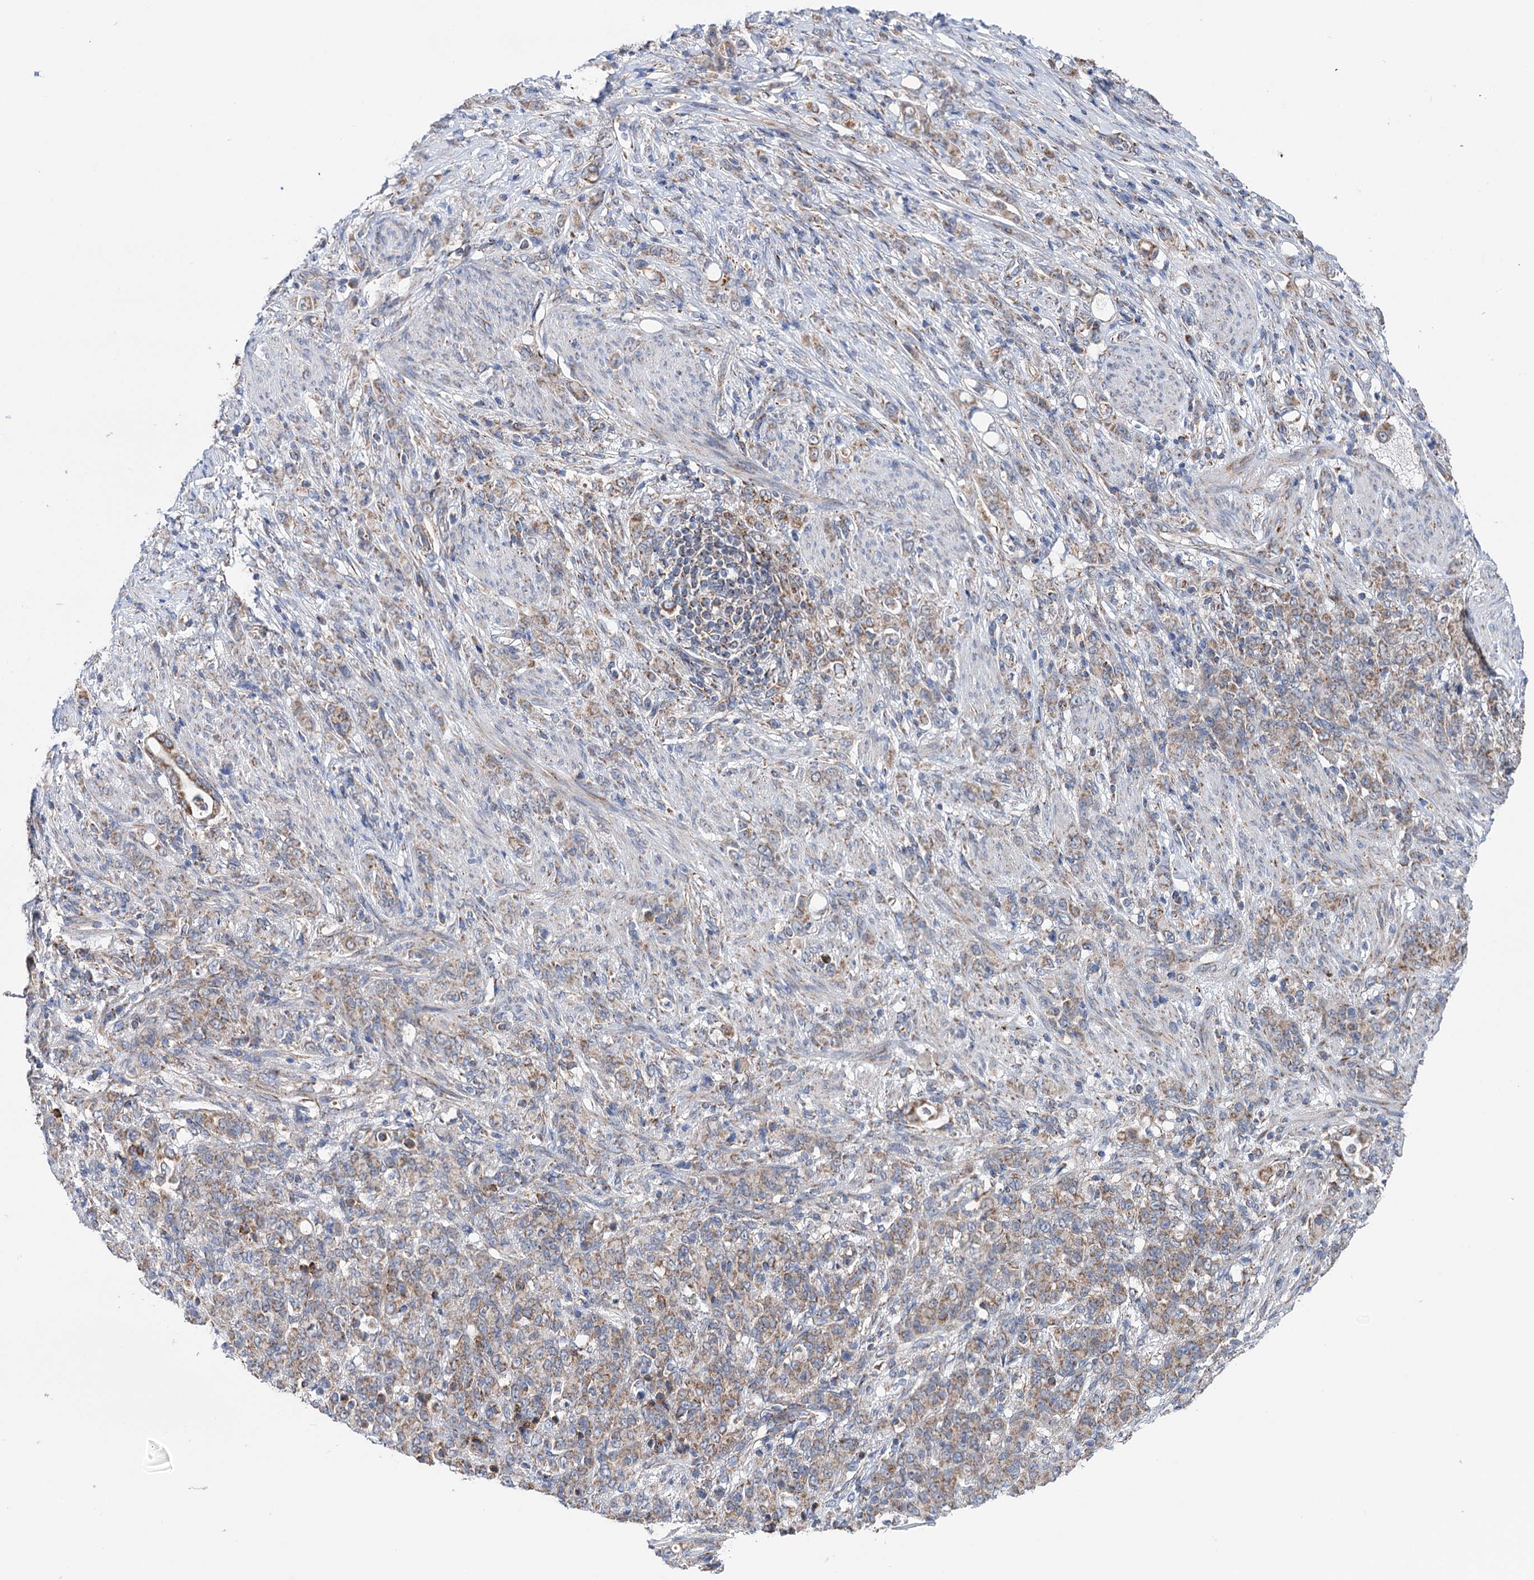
{"staining": {"intensity": "moderate", "quantity": ">75%", "location": "cytoplasmic/membranous"}, "tissue": "stomach cancer", "cell_type": "Tumor cells", "image_type": "cancer", "snomed": [{"axis": "morphology", "description": "Adenocarcinoma, NOS"}, {"axis": "topography", "description": "Stomach"}], "caption": "This is an image of IHC staining of adenocarcinoma (stomach), which shows moderate staining in the cytoplasmic/membranous of tumor cells.", "gene": "SUCLA2", "patient": {"sex": "female", "age": 79}}